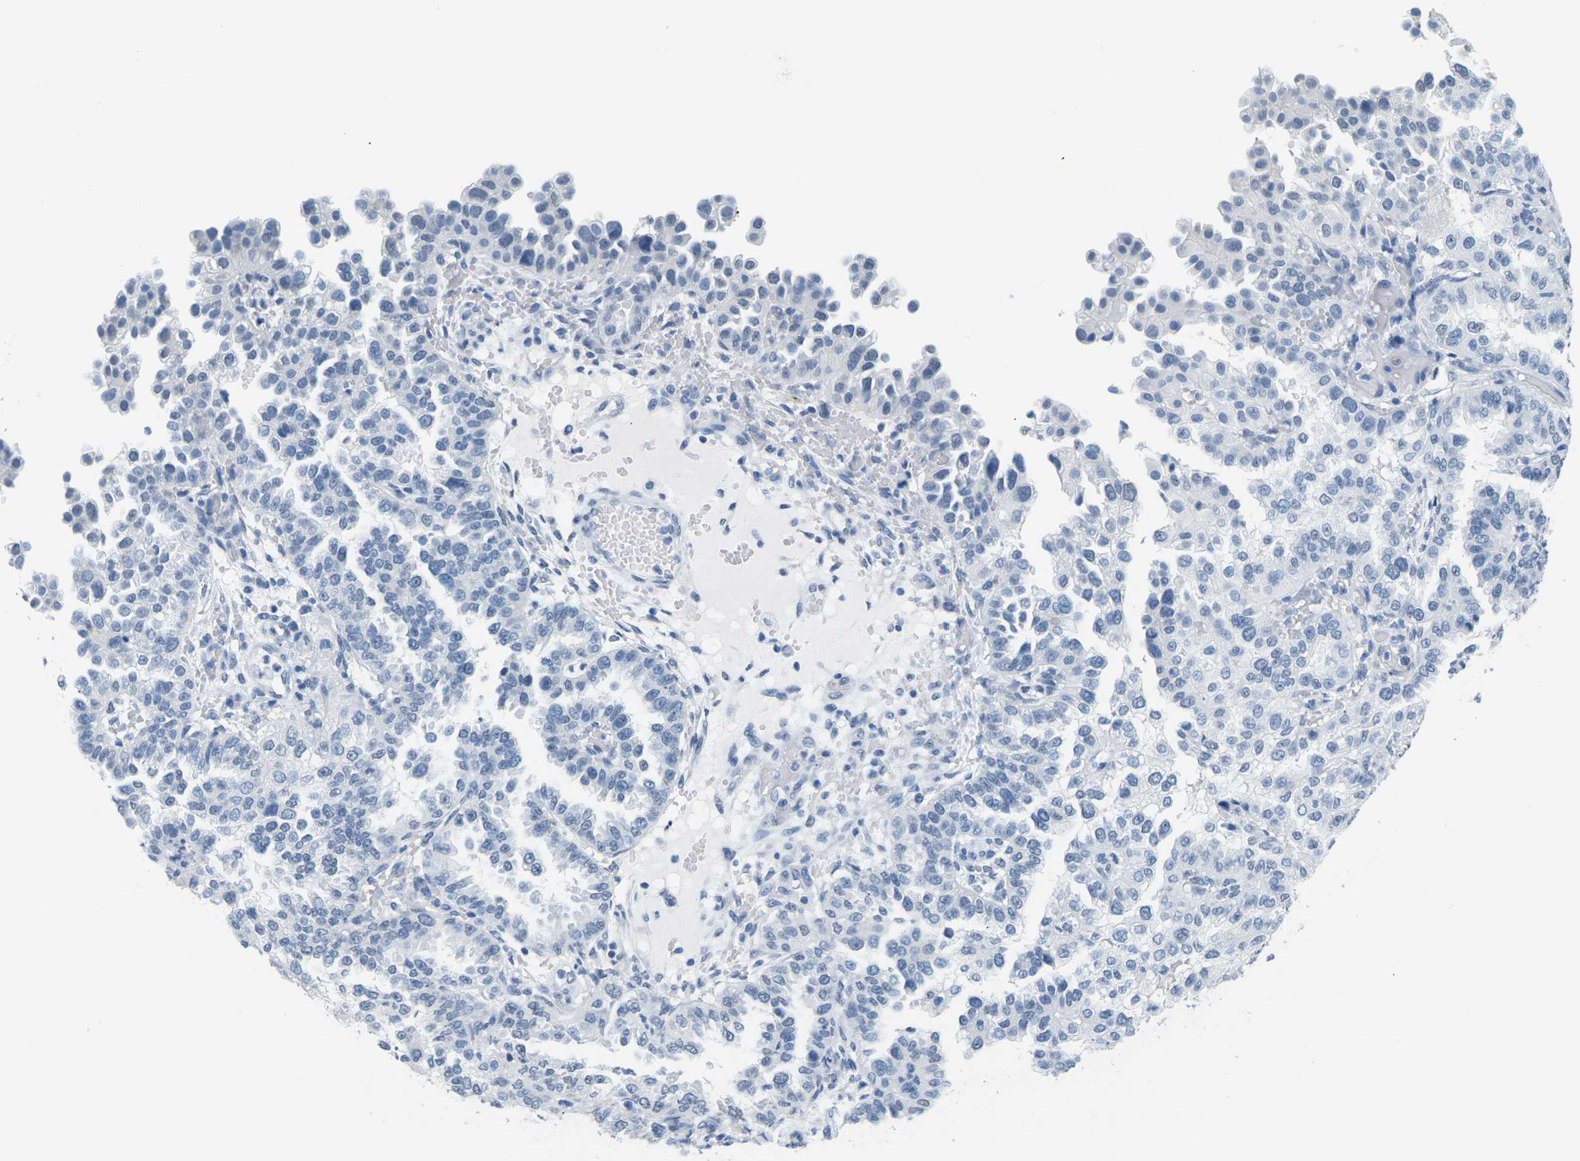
{"staining": {"intensity": "negative", "quantity": "none", "location": "none"}, "tissue": "endometrial cancer", "cell_type": "Tumor cells", "image_type": "cancer", "snomed": [{"axis": "morphology", "description": "Adenocarcinoma, NOS"}, {"axis": "topography", "description": "Endometrium"}], "caption": "Immunohistochemical staining of endometrial cancer shows no significant staining in tumor cells. (Stains: DAB IHC with hematoxylin counter stain, Microscopy: brightfield microscopy at high magnification).", "gene": "CTAG1A", "patient": {"sex": "female", "age": 85}}